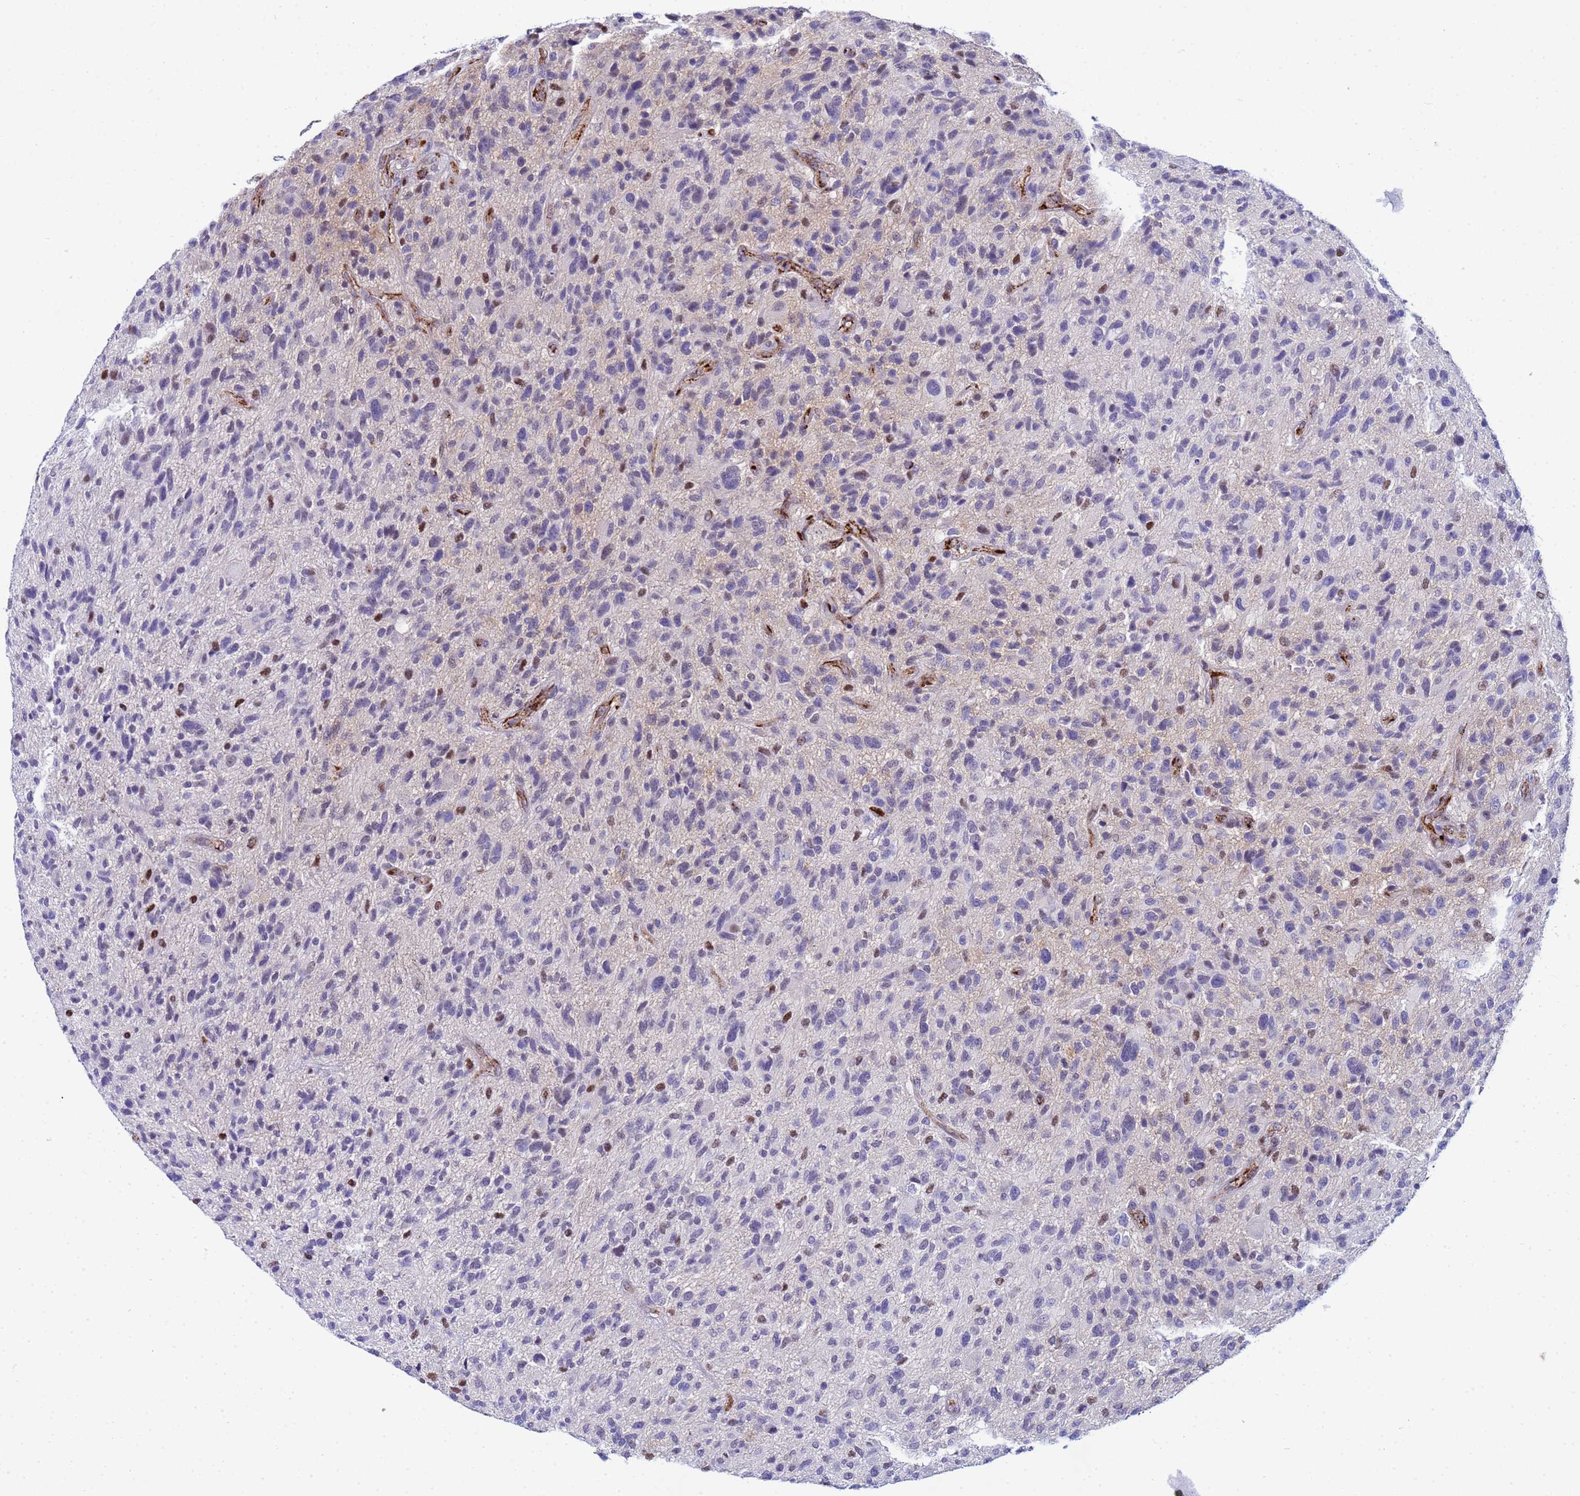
{"staining": {"intensity": "moderate", "quantity": "<25%", "location": "nuclear"}, "tissue": "glioma", "cell_type": "Tumor cells", "image_type": "cancer", "snomed": [{"axis": "morphology", "description": "Glioma, malignant, High grade"}, {"axis": "topography", "description": "Brain"}], "caption": "This histopathology image displays glioma stained with IHC to label a protein in brown. The nuclear of tumor cells show moderate positivity for the protein. Nuclei are counter-stained blue.", "gene": "SLC25A37", "patient": {"sex": "male", "age": 47}}